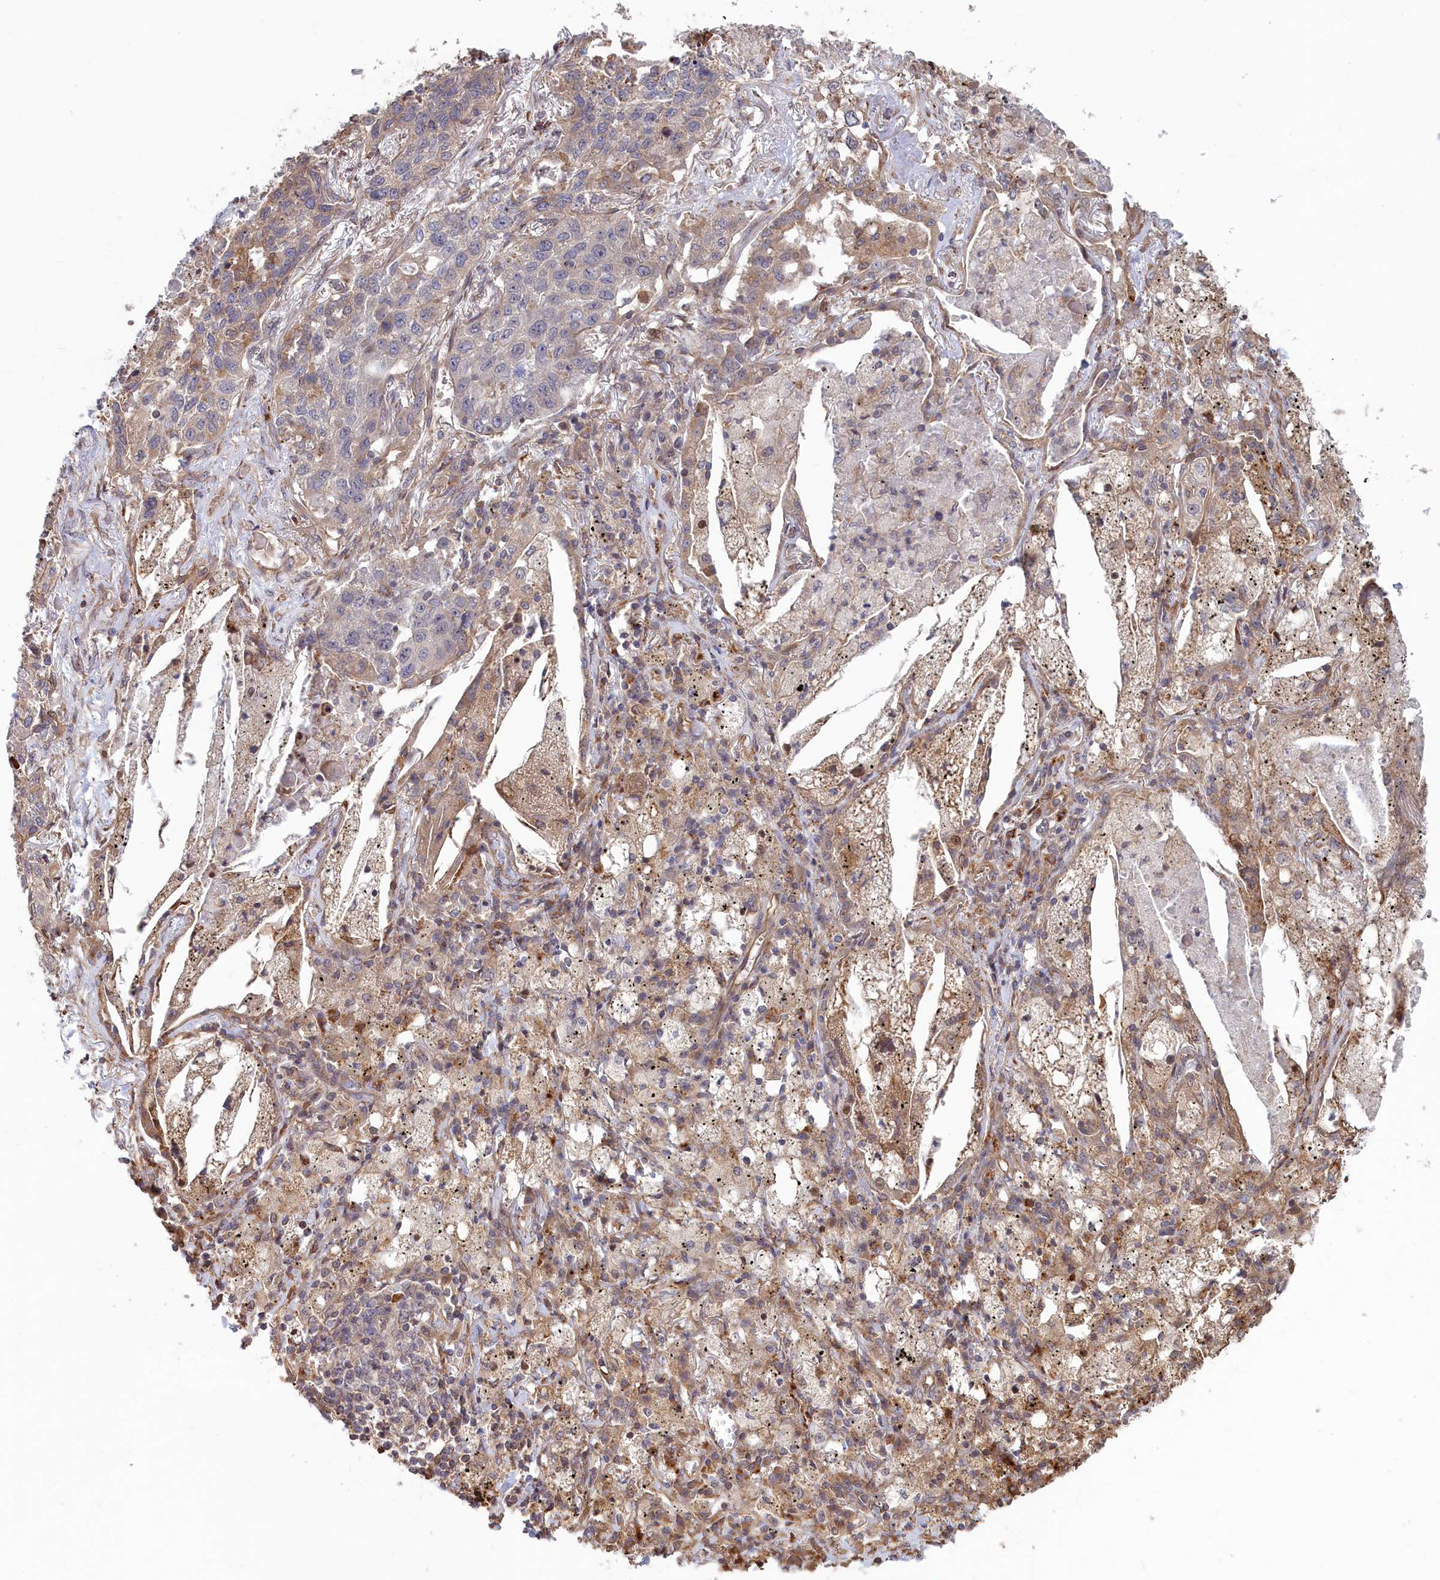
{"staining": {"intensity": "weak", "quantity": "25%-75%", "location": "cytoplasmic/membranous"}, "tissue": "lung cancer", "cell_type": "Tumor cells", "image_type": "cancer", "snomed": [{"axis": "morphology", "description": "Squamous cell carcinoma, NOS"}, {"axis": "topography", "description": "Lung"}], "caption": "Immunohistochemistry (IHC) (DAB (3,3'-diaminobenzidine)) staining of human lung squamous cell carcinoma shows weak cytoplasmic/membranous protein staining in about 25%-75% of tumor cells. (DAB (3,3'-diaminobenzidine) IHC with brightfield microscopy, high magnification).", "gene": "RILPL1", "patient": {"sex": "female", "age": 63}}